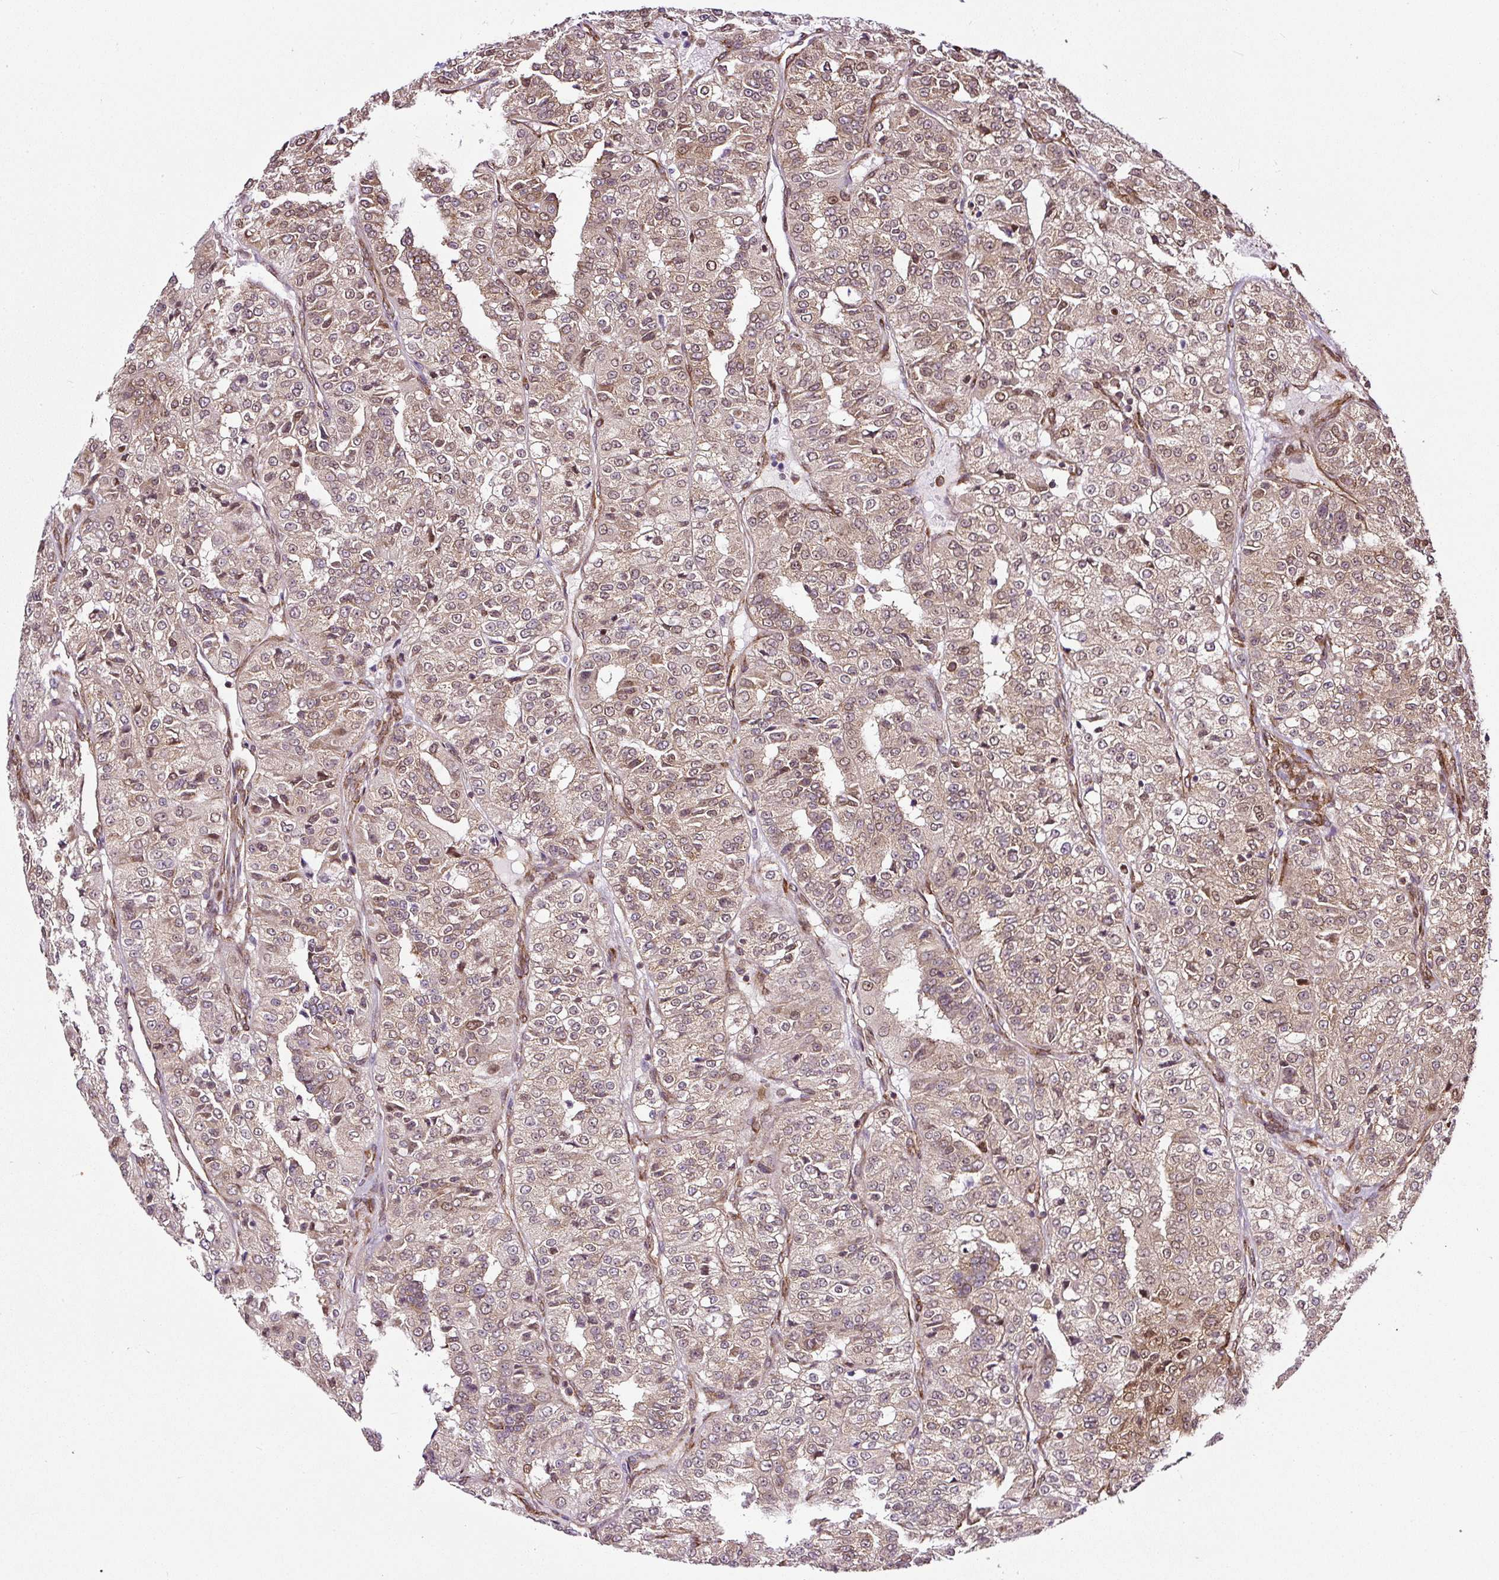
{"staining": {"intensity": "weak", "quantity": ">75%", "location": "cytoplasmic/membranous,nuclear"}, "tissue": "renal cancer", "cell_type": "Tumor cells", "image_type": "cancer", "snomed": [{"axis": "morphology", "description": "Adenocarcinoma, NOS"}, {"axis": "topography", "description": "Kidney"}], "caption": "Protein expression analysis of renal adenocarcinoma reveals weak cytoplasmic/membranous and nuclear positivity in about >75% of tumor cells.", "gene": "KDM4E", "patient": {"sex": "female", "age": 63}}